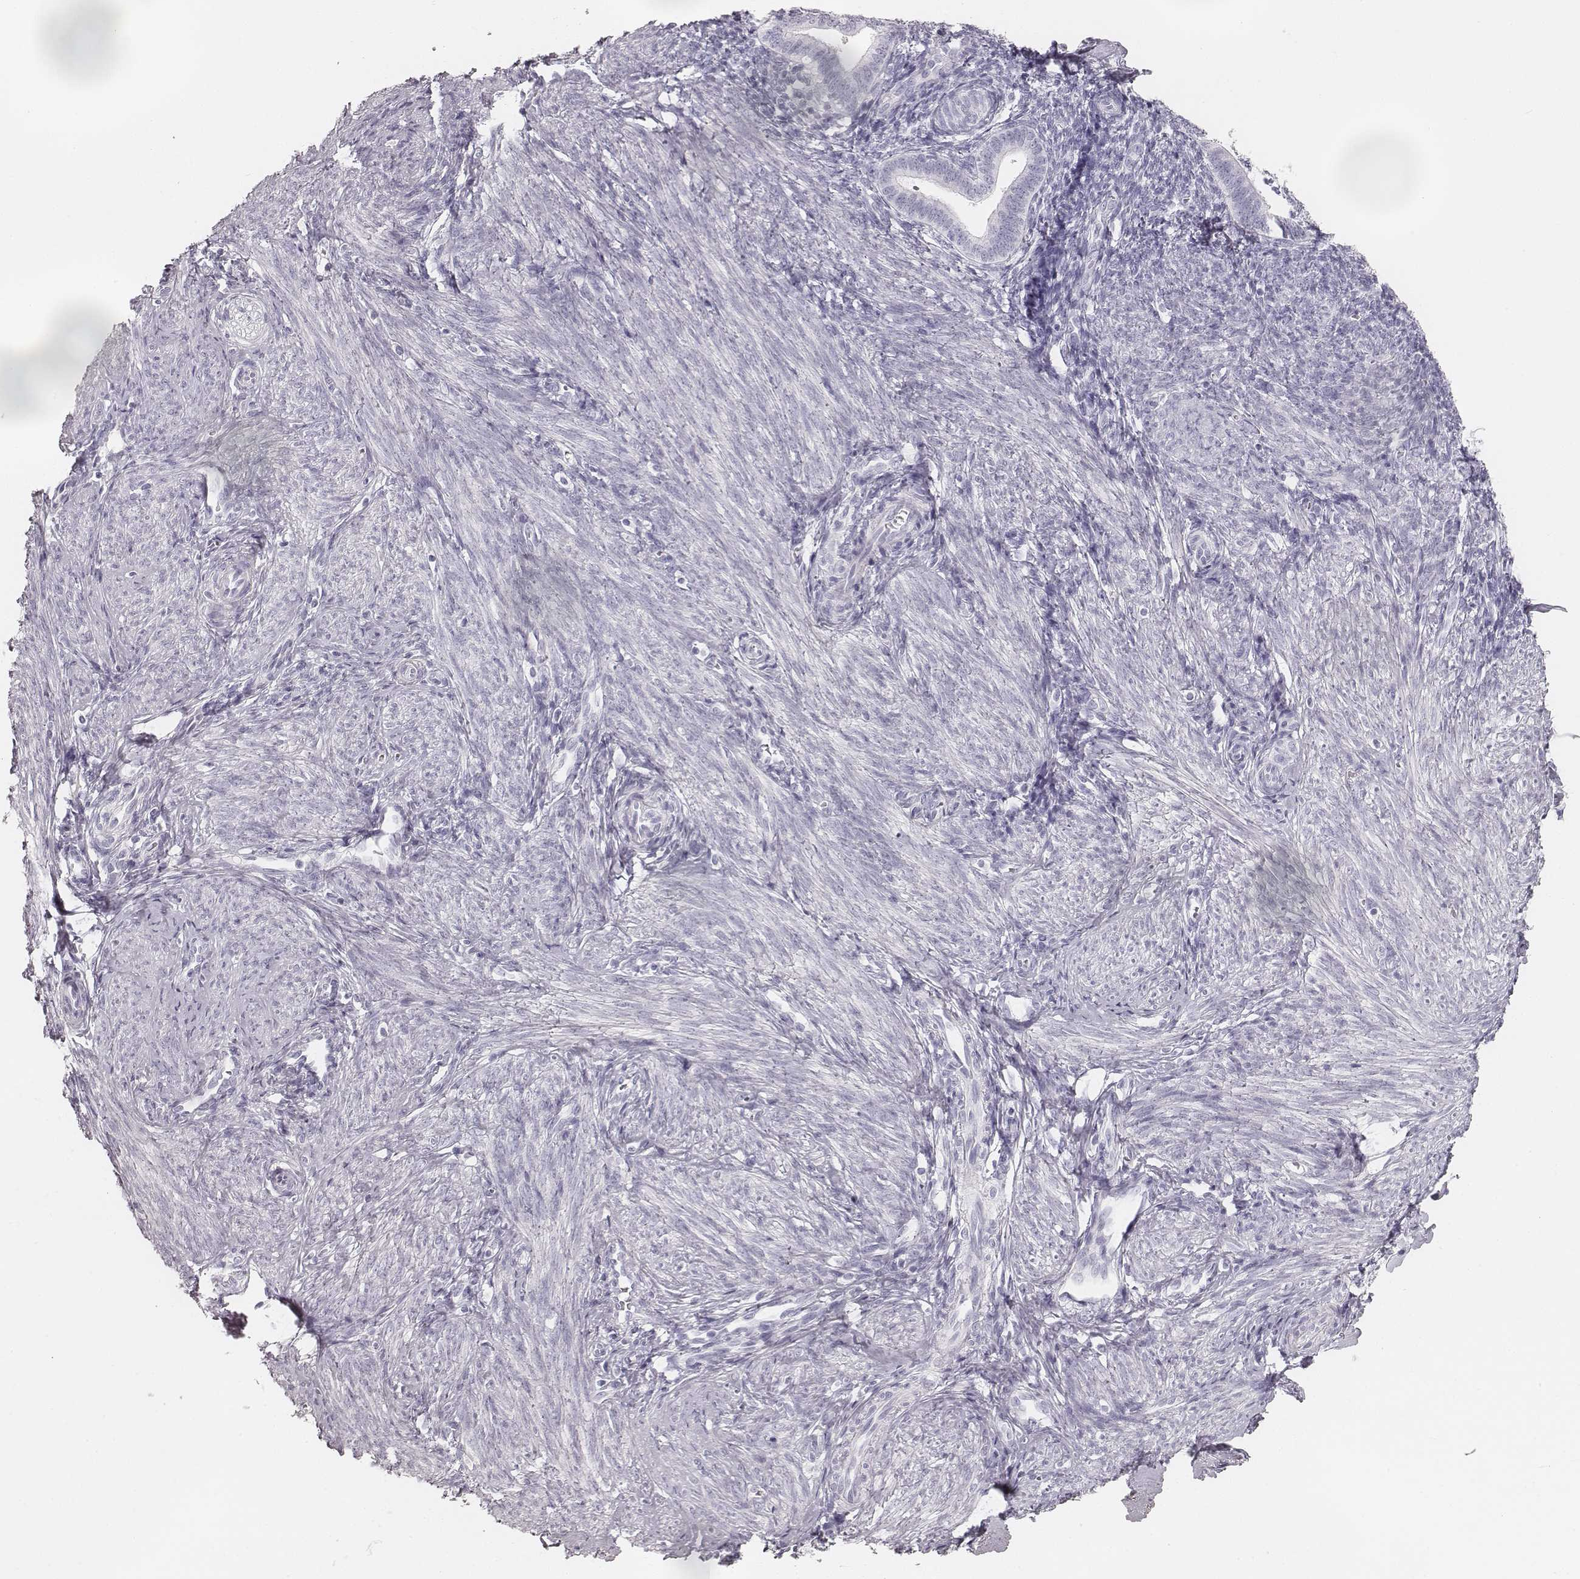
{"staining": {"intensity": "negative", "quantity": "none", "location": "none"}, "tissue": "endometrium", "cell_type": "Cells in endometrial stroma", "image_type": "normal", "snomed": [{"axis": "morphology", "description": "Normal tissue, NOS"}, {"axis": "topography", "description": "Endometrium"}], "caption": "Immunohistochemistry photomicrograph of benign endometrium: endometrium stained with DAB shows no significant protein staining in cells in endometrial stroma.", "gene": "KRT34", "patient": {"sex": "female", "age": 40}}